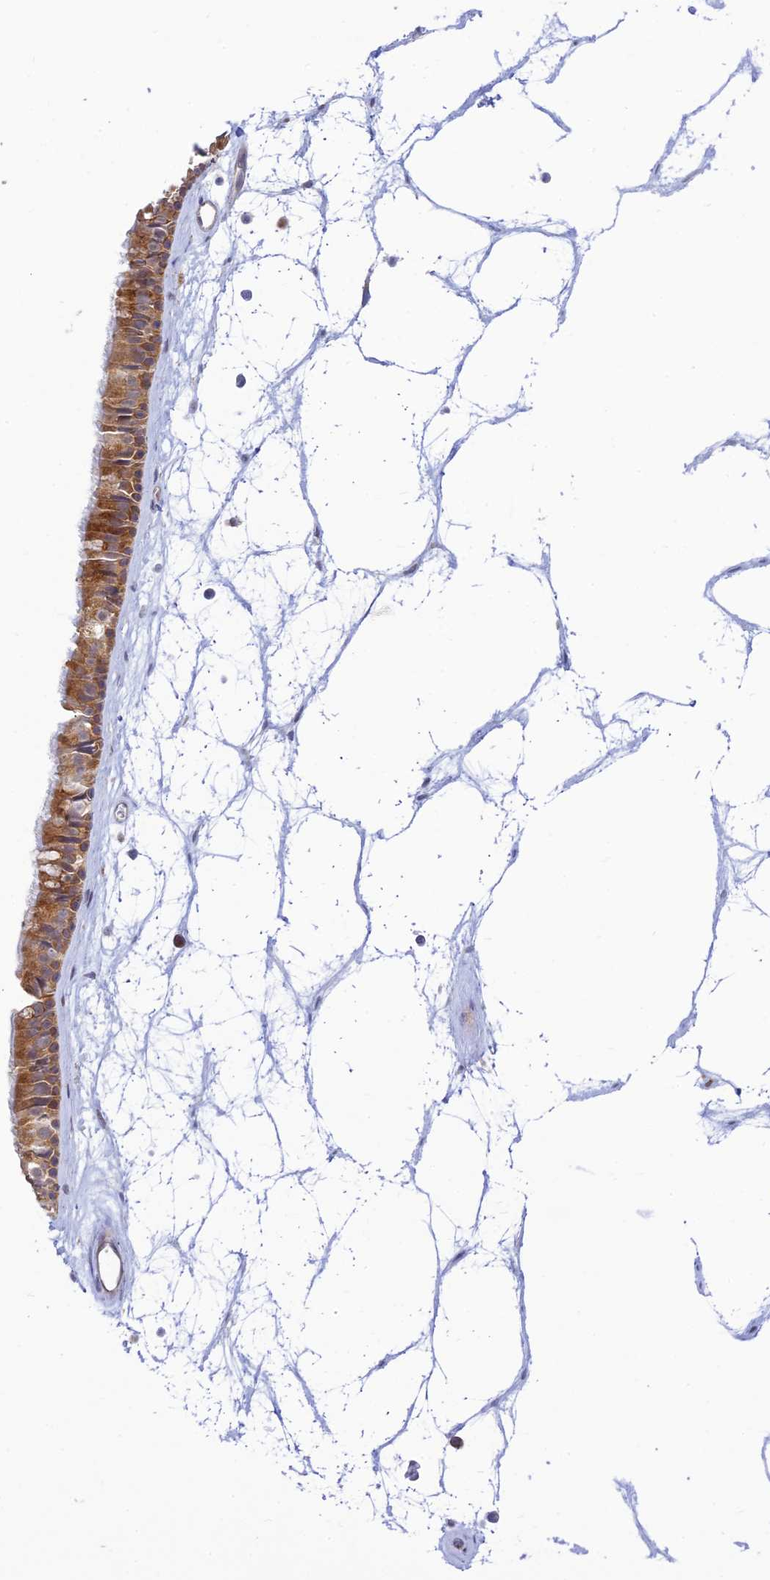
{"staining": {"intensity": "moderate", "quantity": ">75%", "location": "cytoplasmic/membranous"}, "tissue": "nasopharynx", "cell_type": "Respiratory epithelial cells", "image_type": "normal", "snomed": [{"axis": "morphology", "description": "Normal tissue, NOS"}, {"axis": "topography", "description": "Nasopharynx"}], "caption": "Brown immunohistochemical staining in unremarkable nasopharynx exhibits moderate cytoplasmic/membranous expression in approximately >75% of respiratory epithelial cells.", "gene": "HOOK2", "patient": {"sex": "male", "age": 64}}